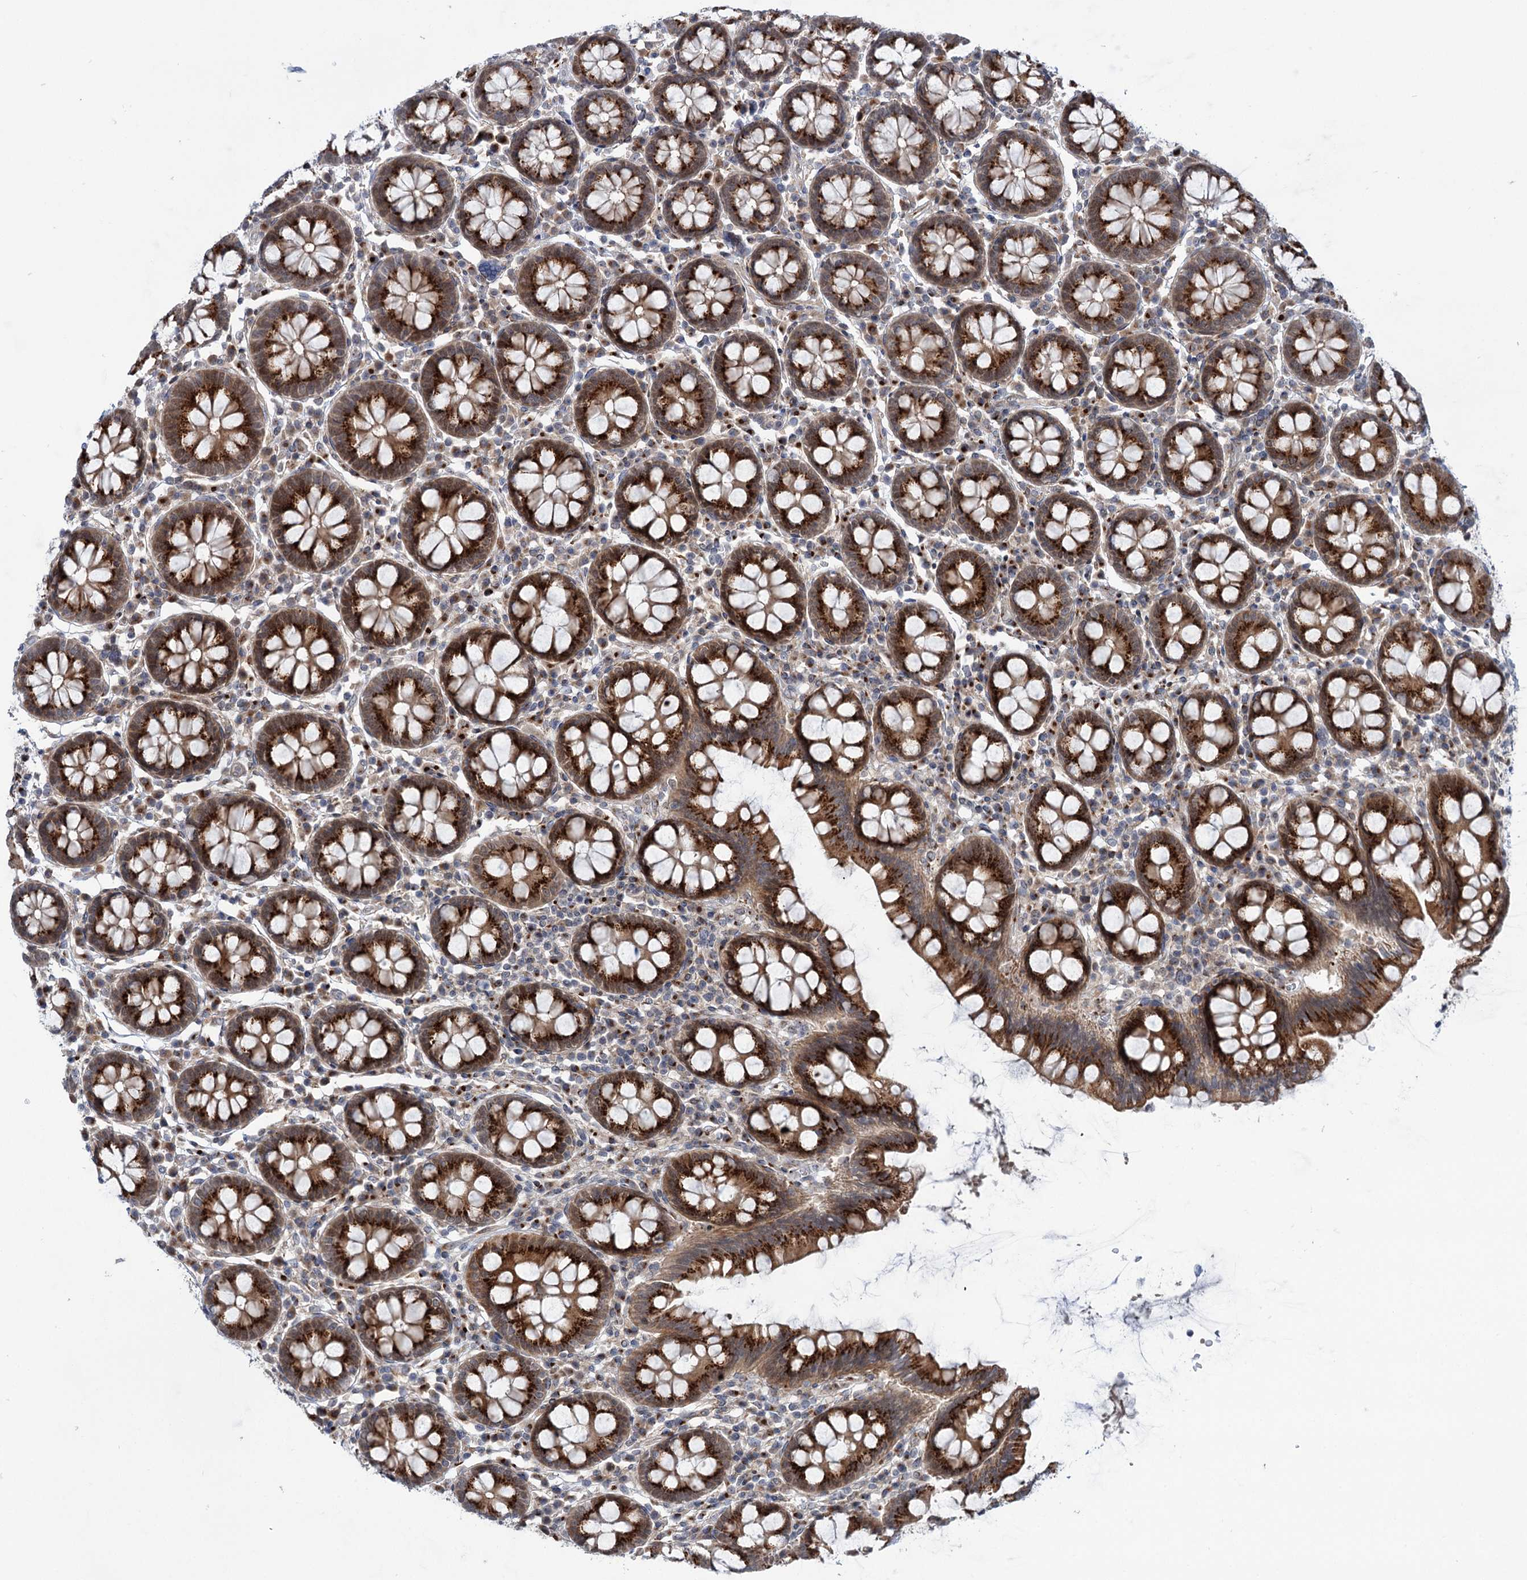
{"staining": {"intensity": "moderate", "quantity": ">75%", "location": "cytoplasmic/membranous,nuclear"}, "tissue": "colon", "cell_type": "Endothelial cells", "image_type": "normal", "snomed": [{"axis": "morphology", "description": "Normal tissue, NOS"}, {"axis": "topography", "description": "Colon"}], "caption": "The immunohistochemical stain shows moderate cytoplasmic/membranous,nuclear staining in endothelial cells of unremarkable colon.", "gene": "ELP4", "patient": {"sex": "female", "age": 79}}